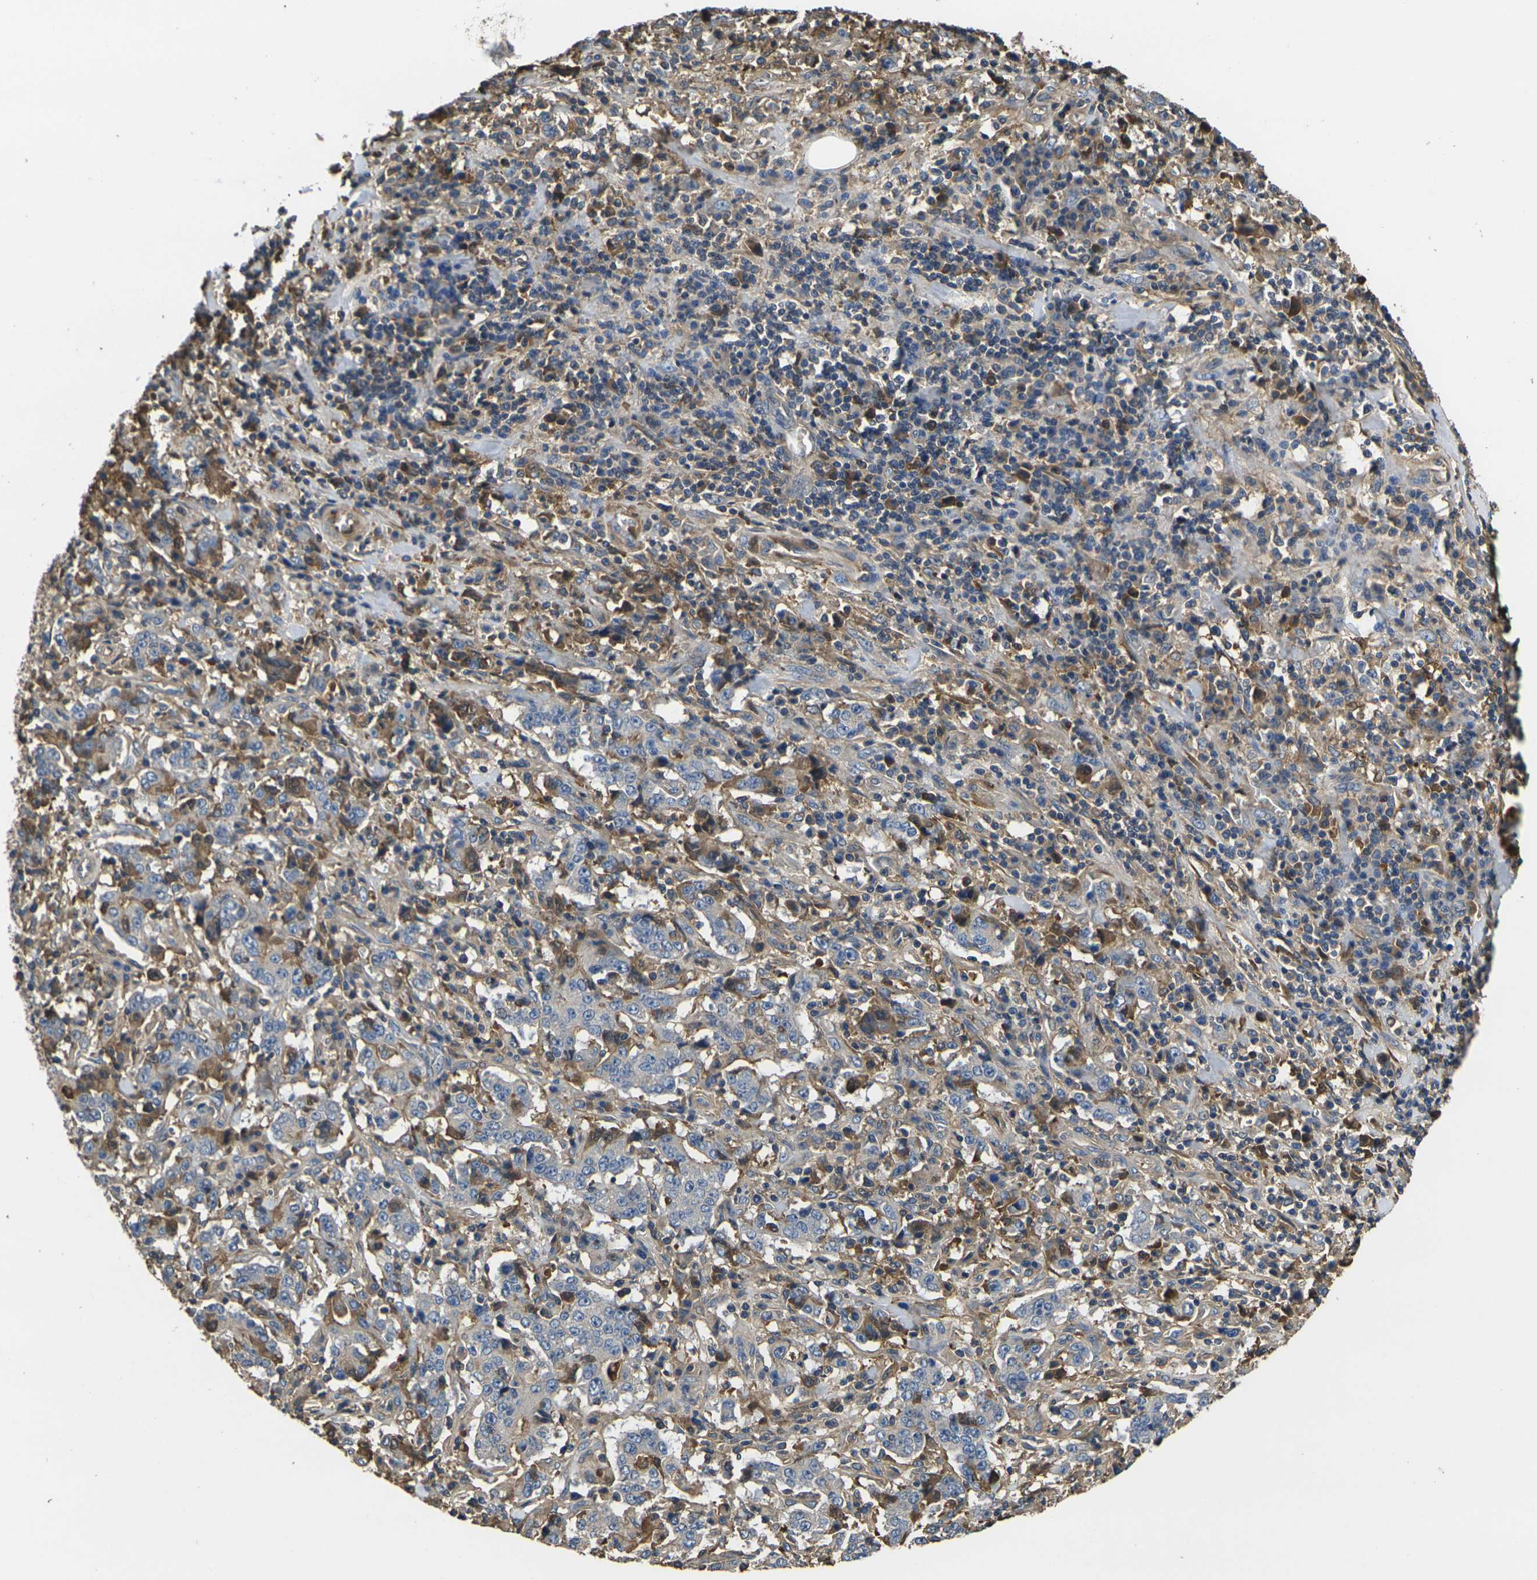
{"staining": {"intensity": "weak", "quantity": "<25%", "location": "cytoplasmic/membranous"}, "tissue": "stomach cancer", "cell_type": "Tumor cells", "image_type": "cancer", "snomed": [{"axis": "morphology", "description": "Normal tissue, NOS"}, {"axis": "morphology", "description": "Adenocarcinoma, NOS"}, {"axis": "topography", "description": "Stomach, upper"}, {"axis": "topography", "description": "Stomach"}], "caption": "Stomach cancer (adenocarcinoma) was stained to show a protein in brown. There is no significant expression in tumor cells.", "gene": "HSPG2", "patient": {"sex": "male", "age": 59}}